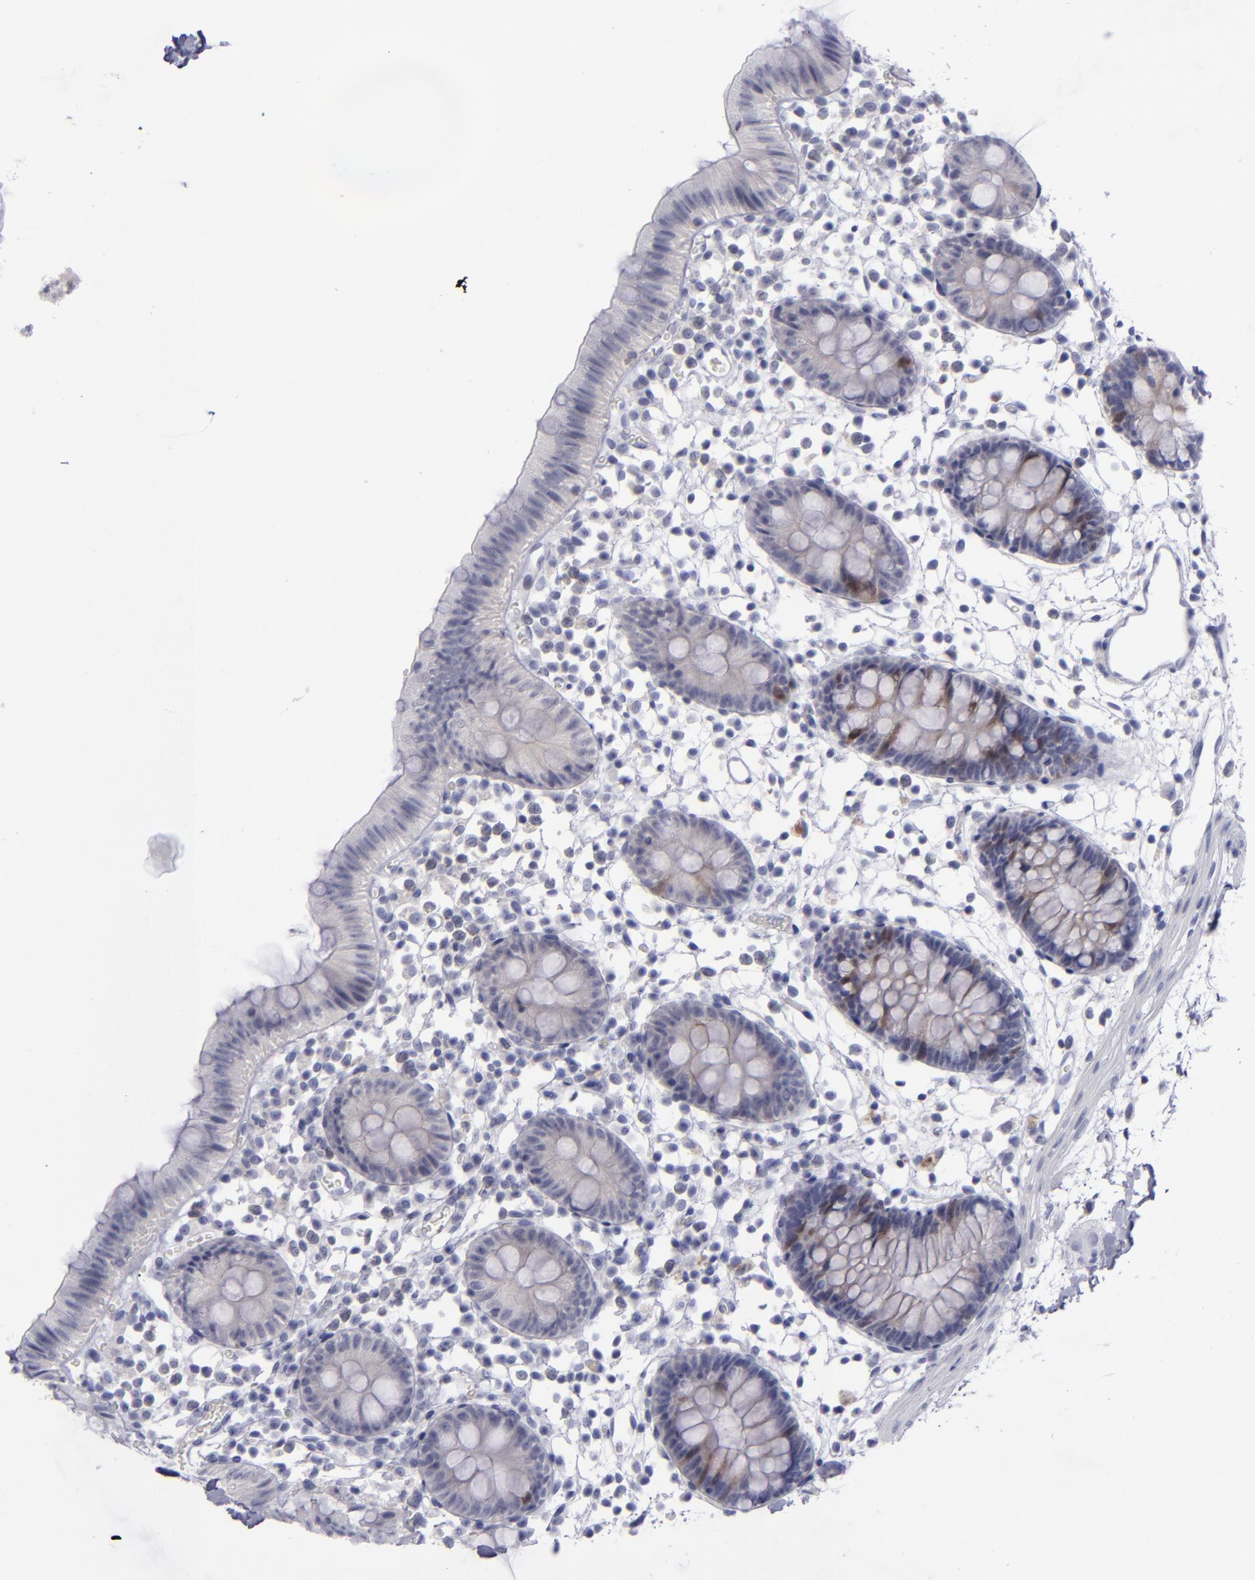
{"staining": {"intensity": "negative", "quantity": "none", "location": "none"}, "tissue": "colon", "cell_type": "Endothelial cells", "image_type": "normal", "snomed": [{"axis": "morphology", "description": "Normal tissue, NOS"}, {"axis": "topography", "description": "Colon"}], "caption": "IHC of benign human colon displays no staining in endothelial cells.", "gene": "AURKA", "patient": {"sex": "male", "age": 14}}